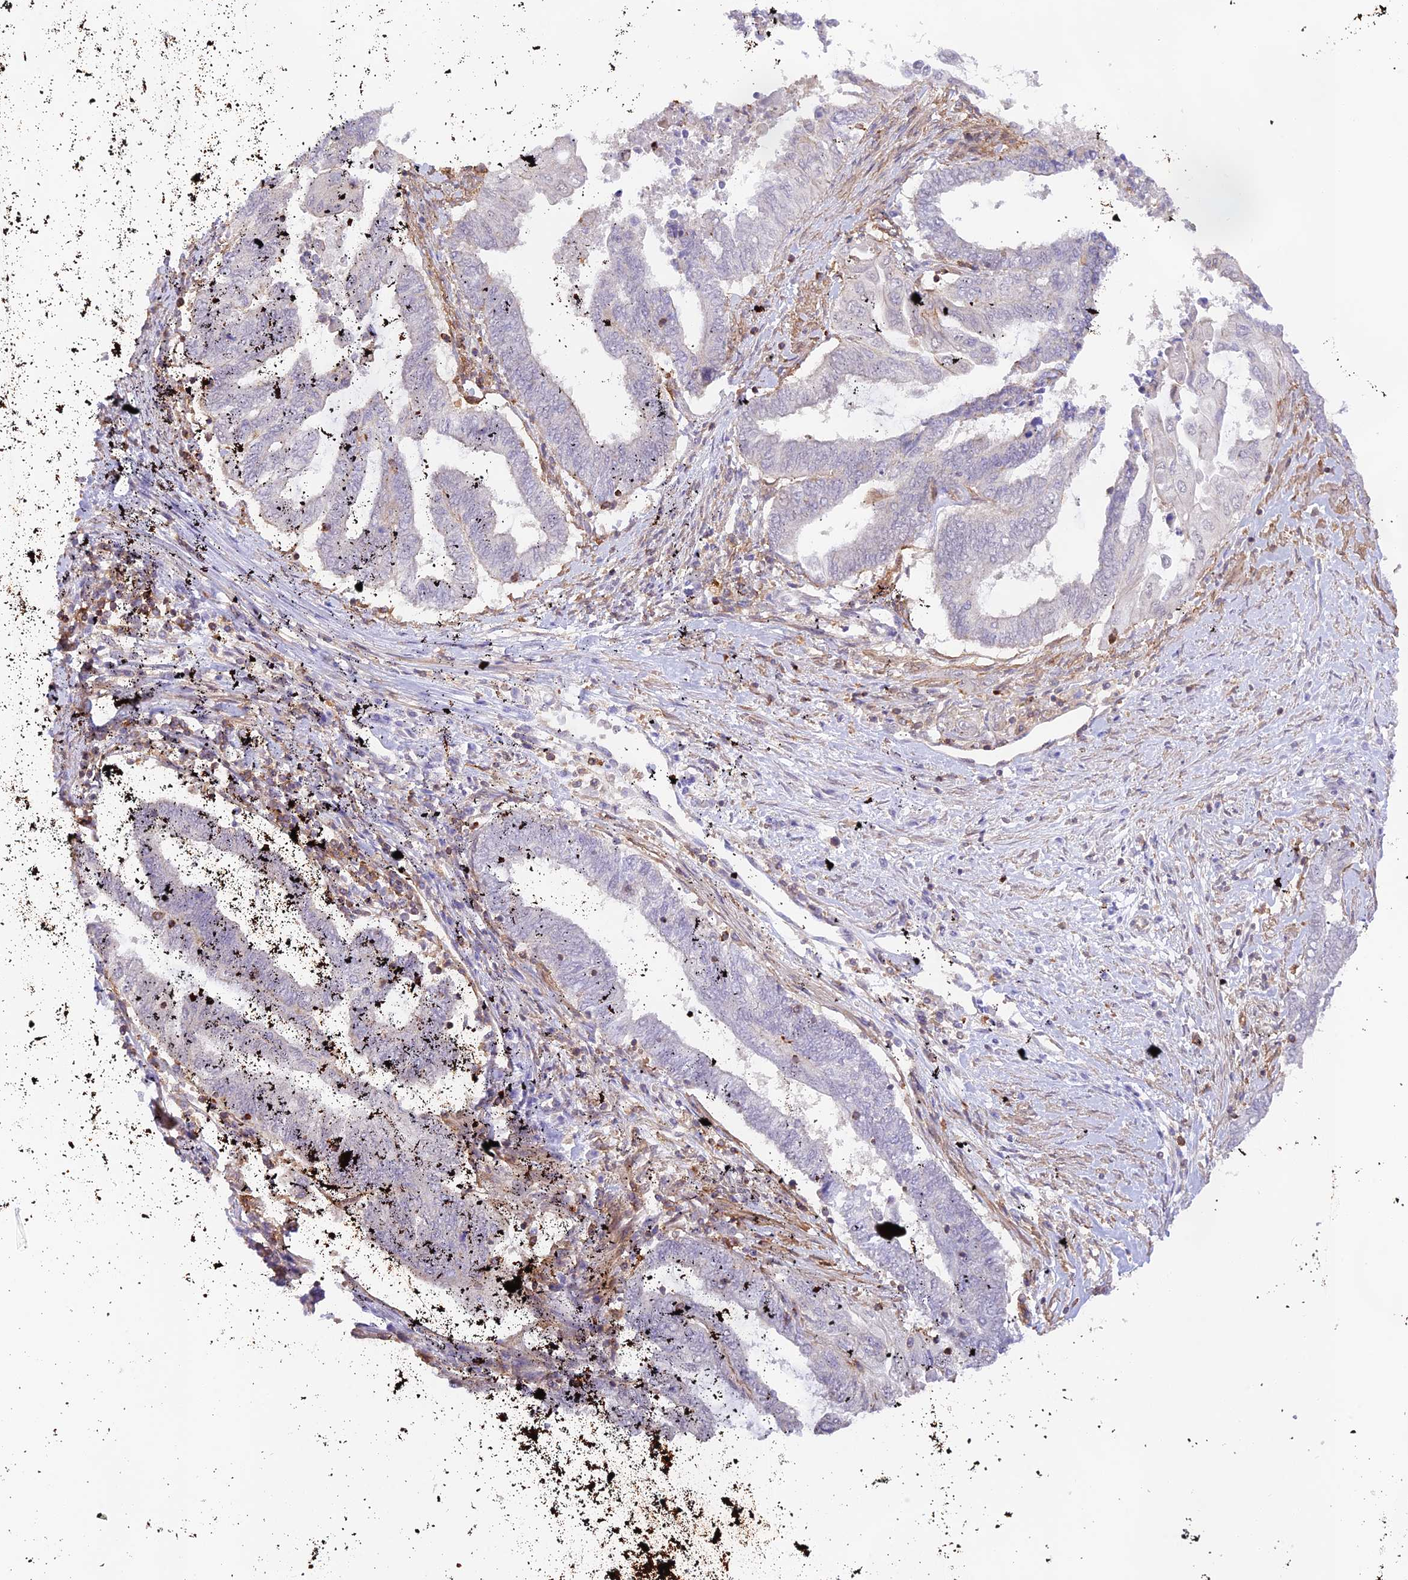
{"staining": {"intensity": "negative", "quantity": "none", "location": "none"}, "tissue": "endometrial cancer", "cell_type": "Tumor cells", "image_type": "cancer", "snomed": [{"axis": "morphology", "description": "Adenocarcinoma, NOS"}, {"axis": "topography", "description": "Uterus"}, {"axis": "topography", "description": "Endometrium"}], "caption": "DAB immunohistochemical staining of human endometrial adenocarcinoma shows no significant positivity in tumor cells.", "gene": "DENND1C", "patient": {"sex": "female", "age": 70}}